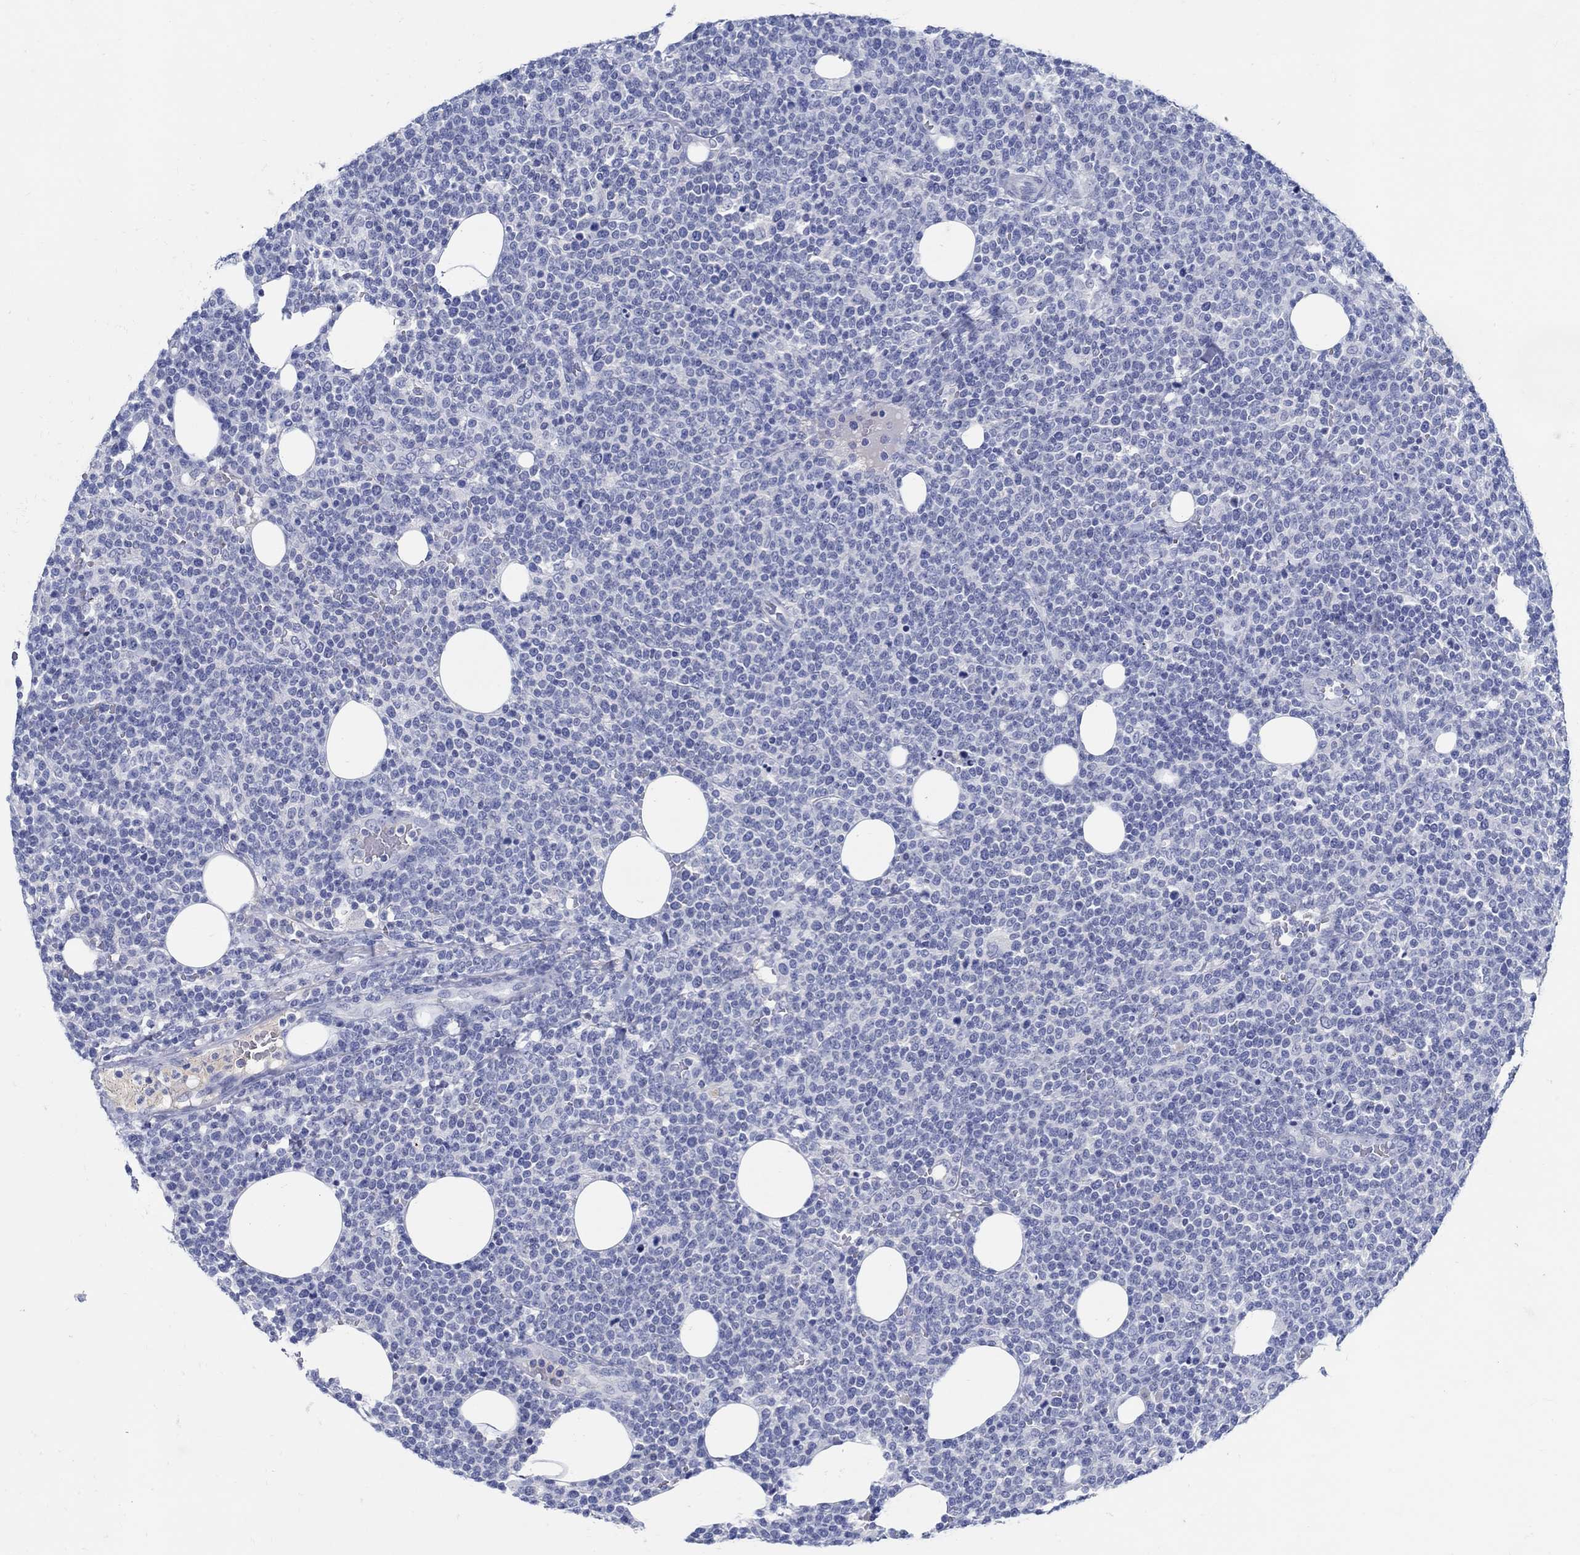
{"staining": {"intensity": "negative", "quantity": "none", "location": "none"}, "tissue": "lymphoma", "cell_type": "Tumor cells", "image_type": "cancer", "snomed": [{"axis": "morphology", "description": "Malignant lymphoma, non-Hodgkin's type, High grade"}, {"axis": "topography", "description": "Lymph node"}], "caption": "An image of lymphoma stained for a protein exhibits no brown staining in tumor cells. The staining is performed using DAB (3,3'-diaminobenzidine) brown chromogen with nuclei counter-stained in using hematoxylin.", "gene": "PAX9", "patient": {"sex": "male", "age": 61}}